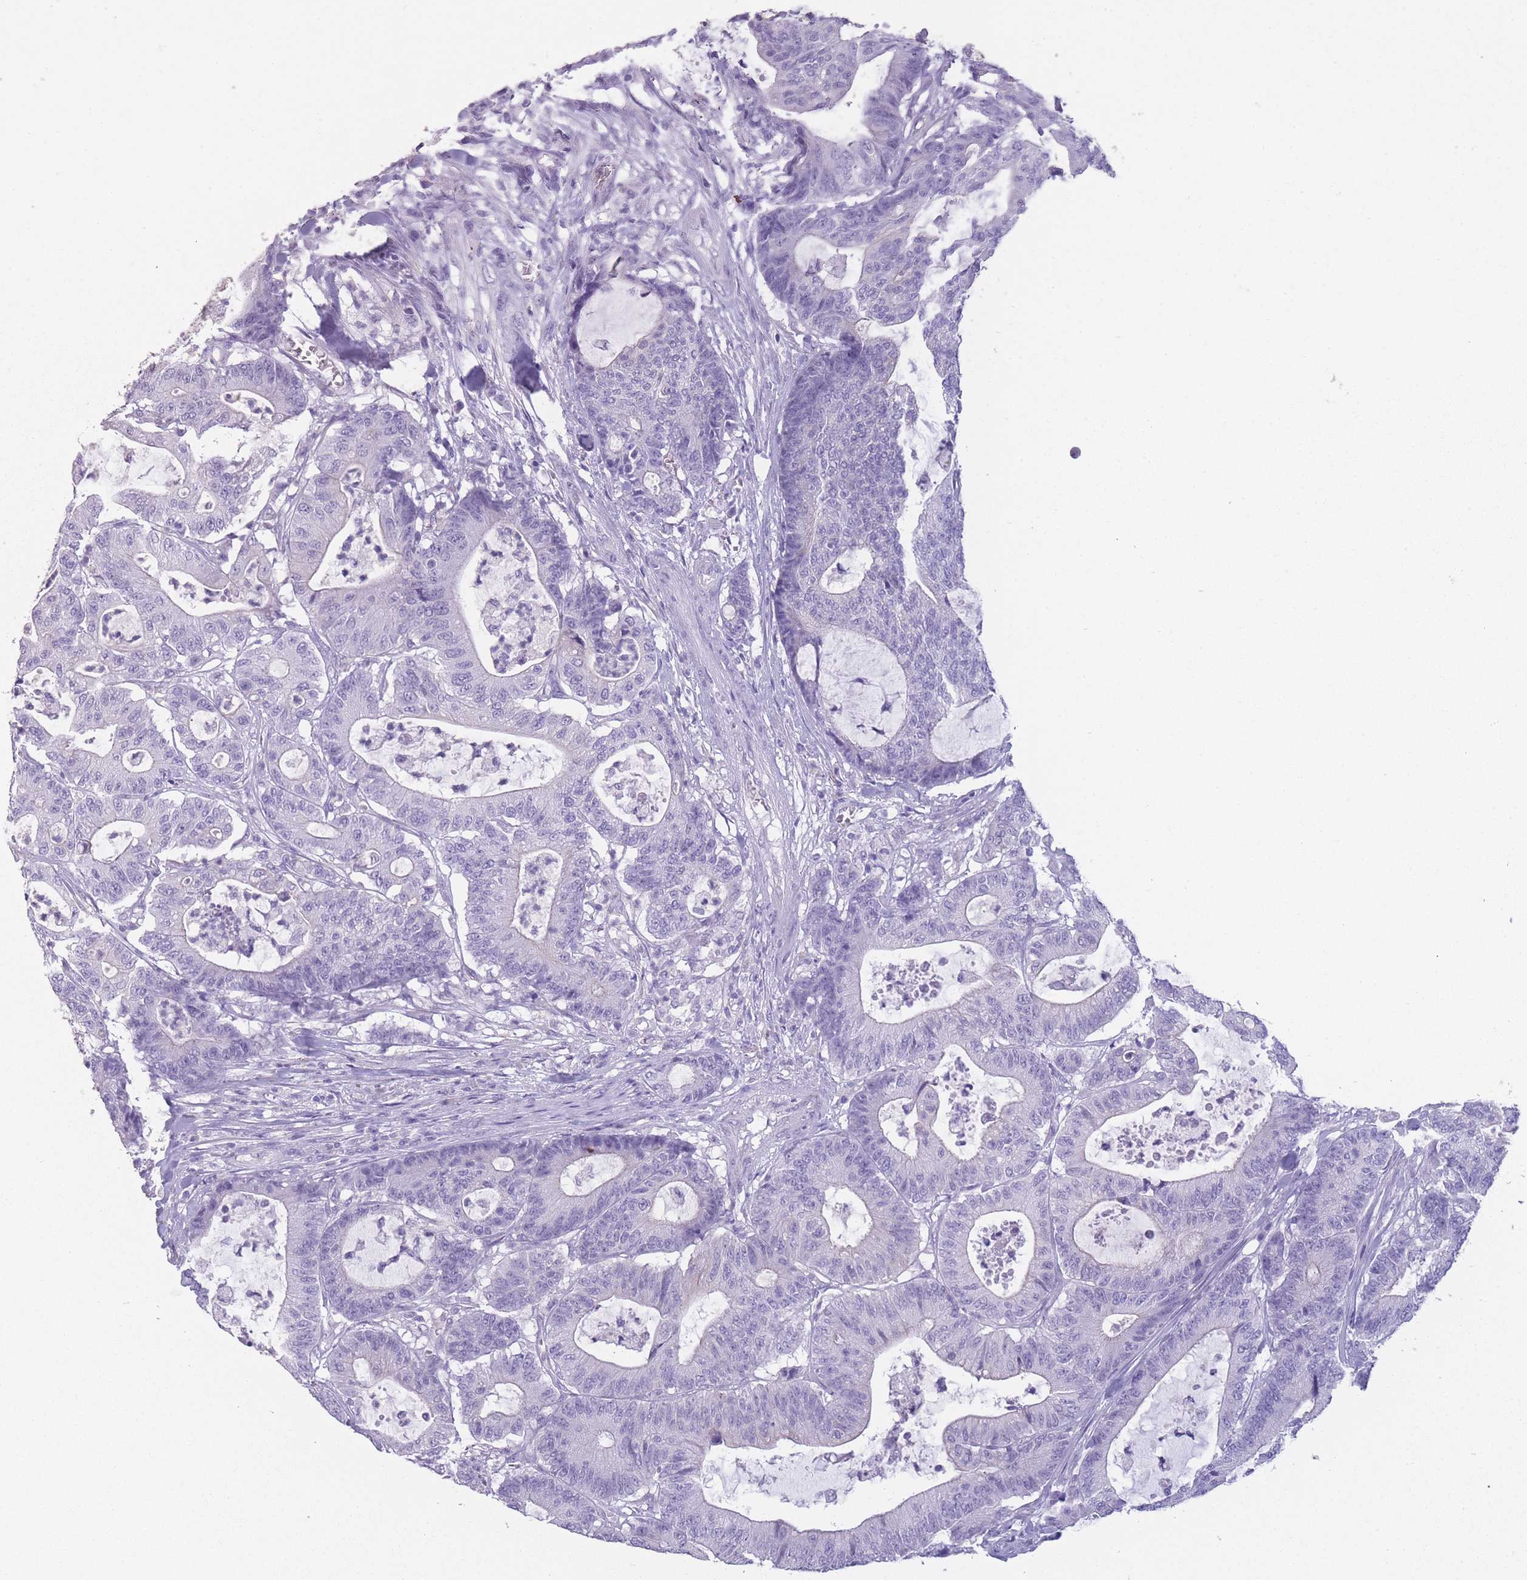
{"staining": {"intensity": "negative", "quantity": "none", "location": "none"}, "tissue": "colorectal cancer", "cell_type": "Tumor cells", "image_type": "cancer", "snomed": [{"axis": "morphology", "description": "Adenocarcinoma, NOS"}, {"axis": "topography", "description": "Colon"}], "caption": "Immunohistochemical staining of human adenocarcinoma (colorectal) displays no significant positivity in tumor cells.", "gene": "DCANP1", "patient": {"sex": "female", "age": 84}}